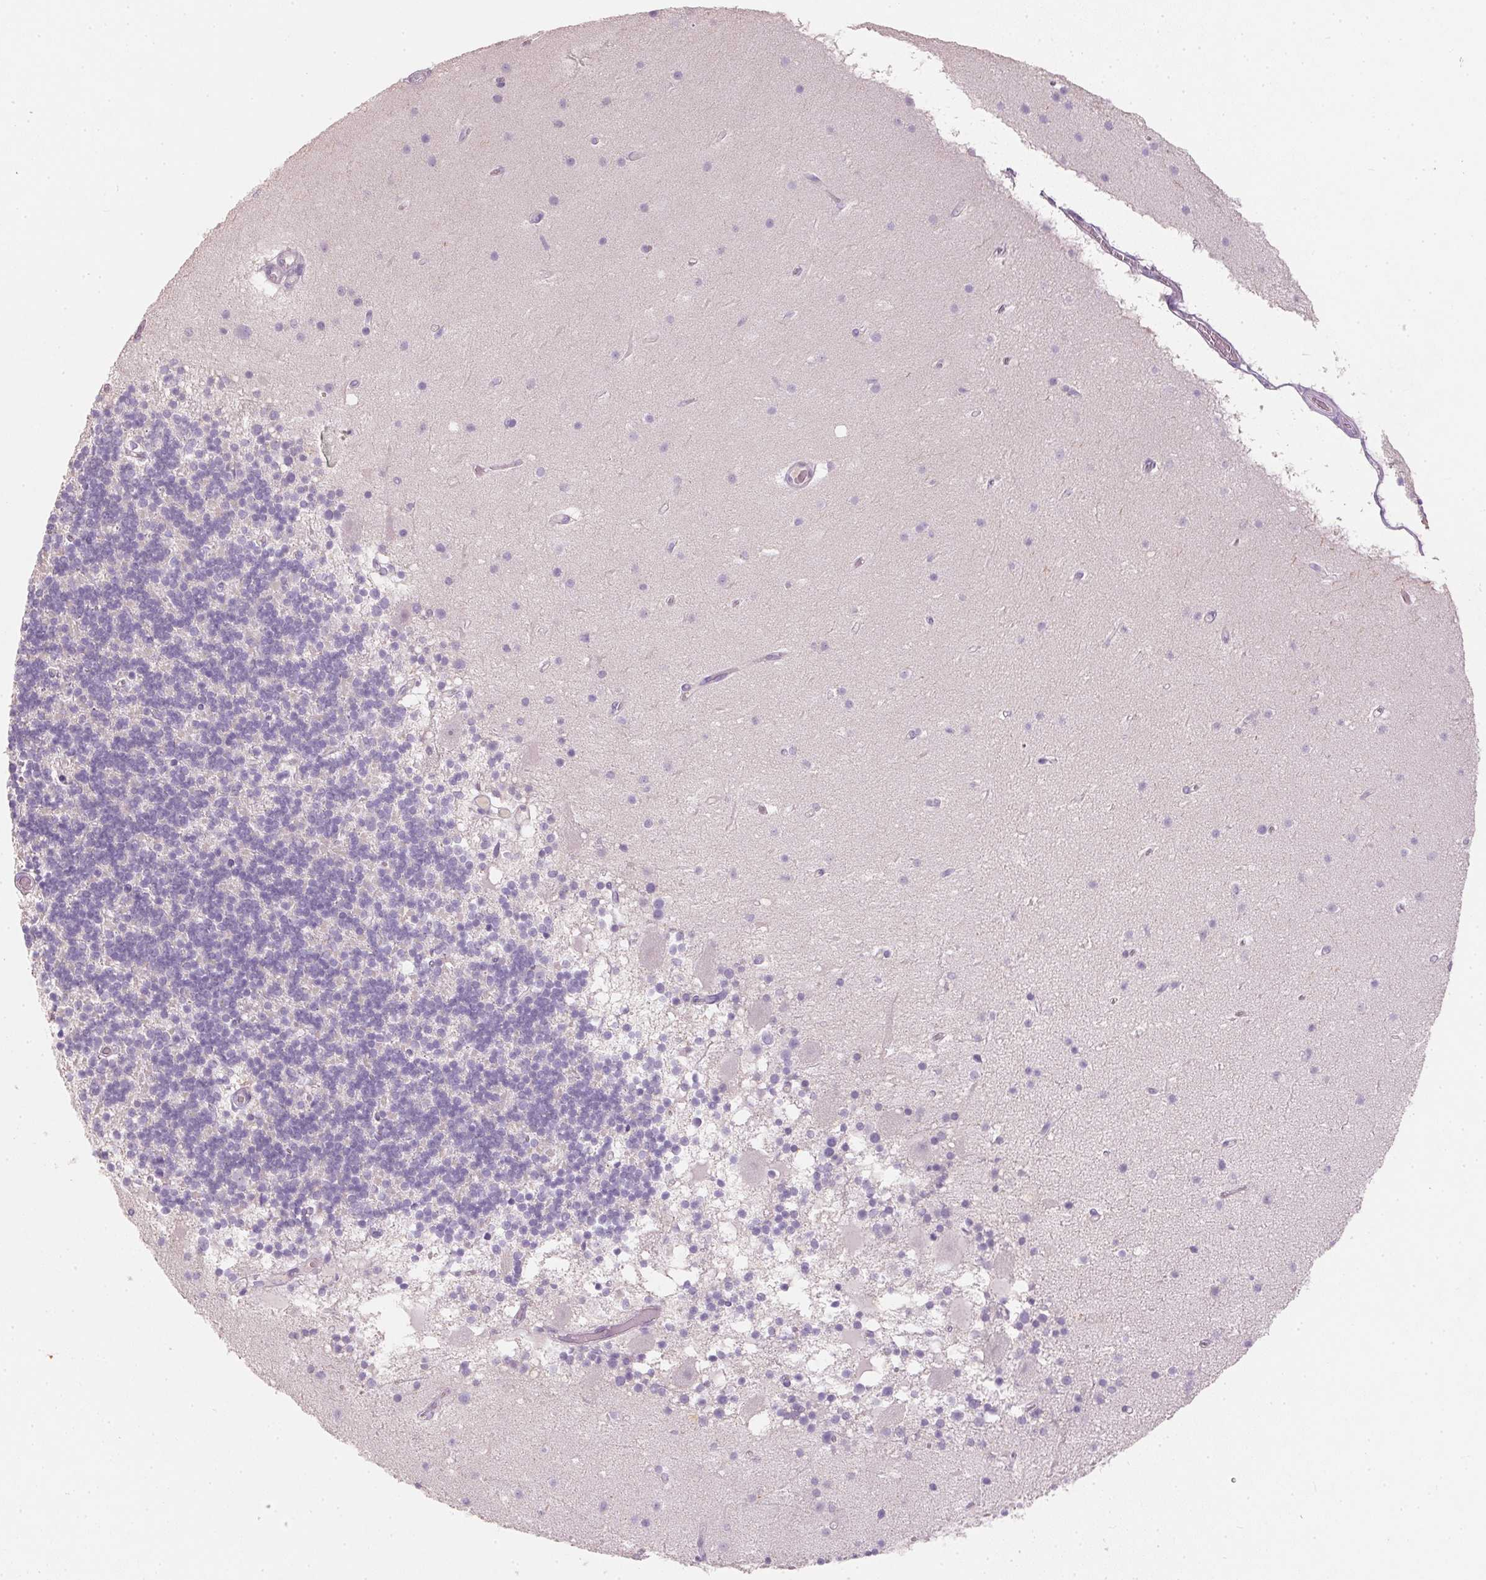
{"staining": {"intensity": "negative", "quantity": "none", "location": "none"}, "tissue": "cerebellum", "cell_type": "Cells in granular layer", "image_type": "normal", "snomed": [{"axis": "morphology", "description": "Normal tissue, NOS"}, {"axis": "topography", "description": "Cerebellum"}], "caption": "Immunohistochemical staining of normal human cerebellum displays no significant expression in cells in granular layer. (IHC, brightfield microscopy, high magnification).", "gene": "HSD17B1", "patient": {"sex": "male", "age": 70}}